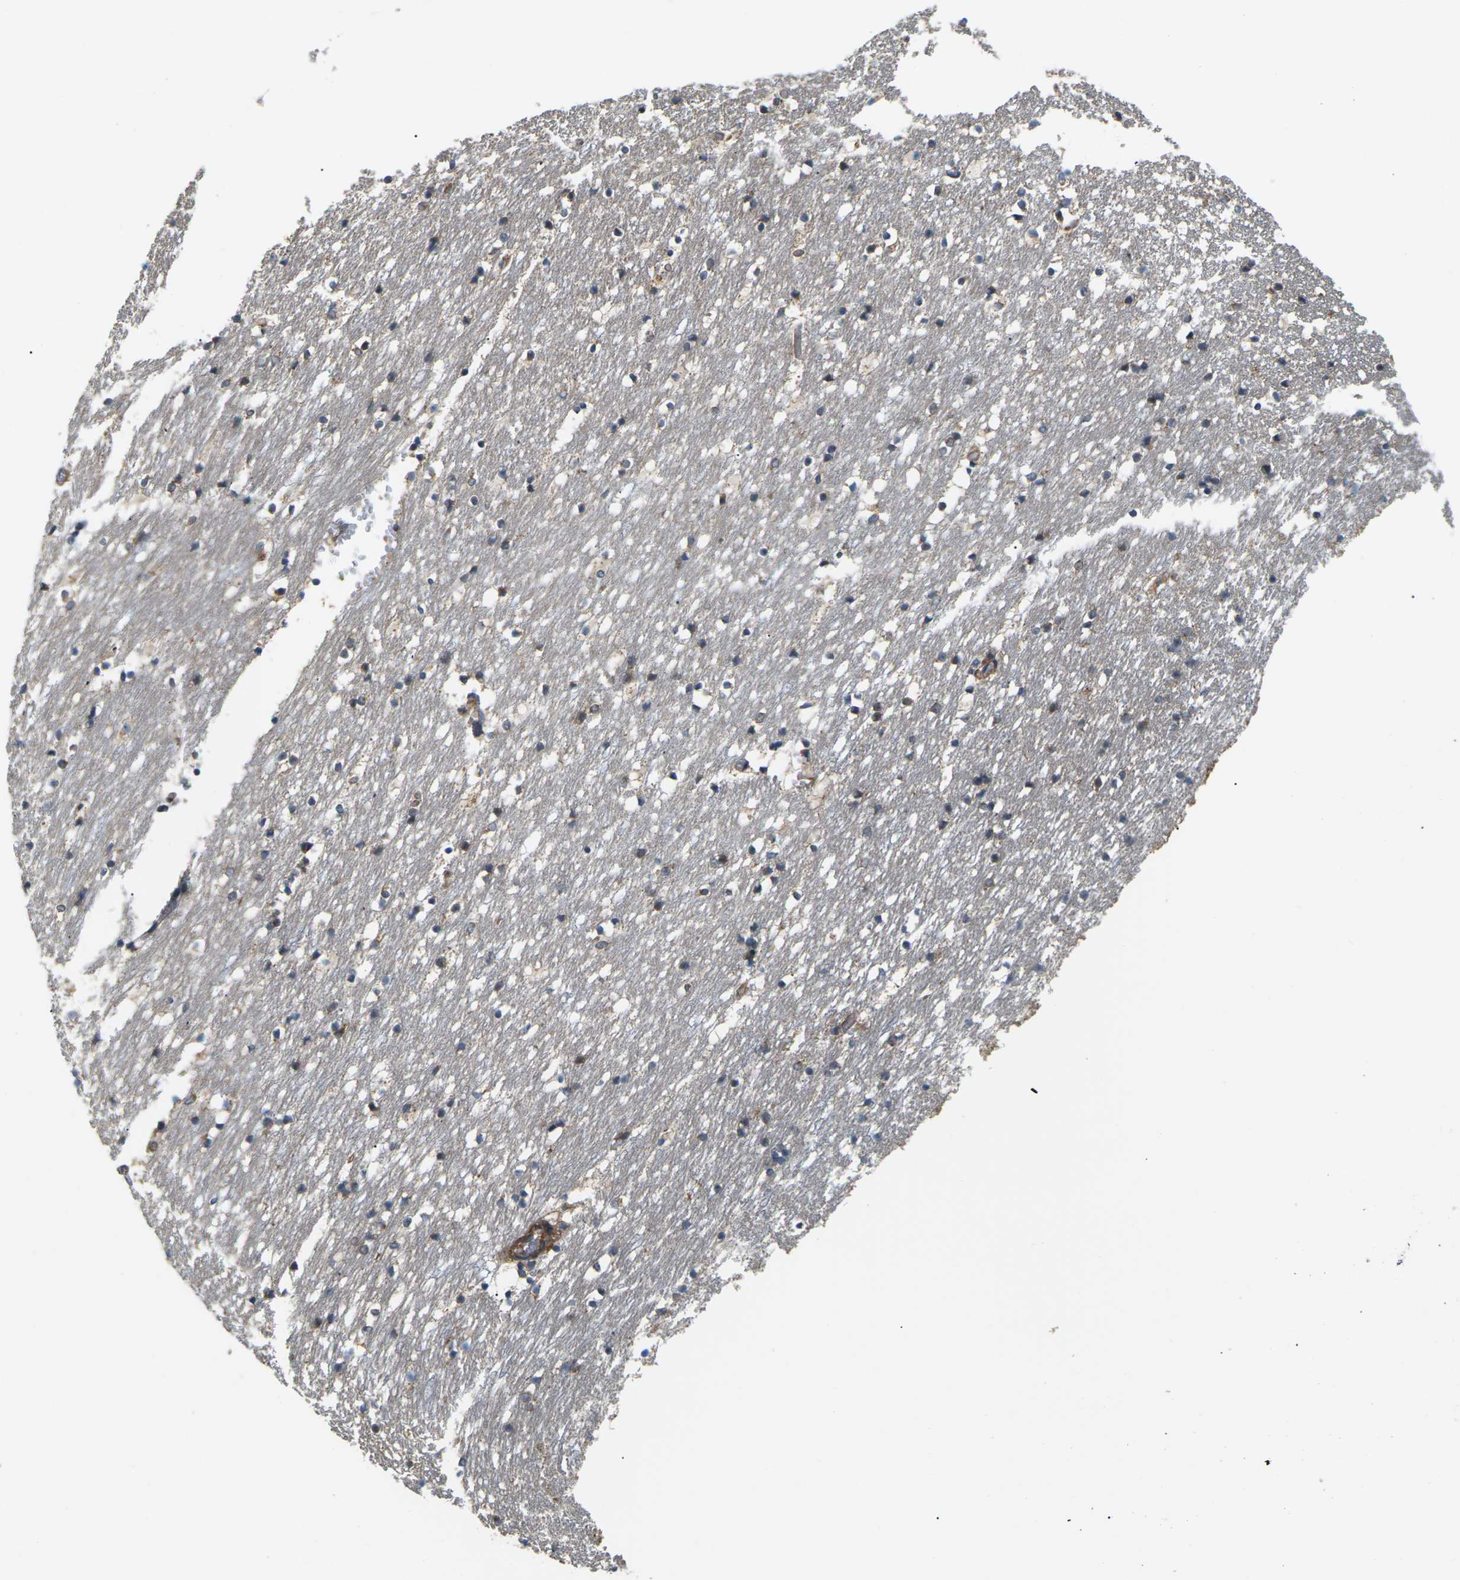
{"staining": {"intensity": "moderate", "quantity": "25%-75%", "location": "cytoplasmic/membranous"}, "tissue": "caudate", "cell_type": "Glial cells", "image_type": "normal", "snomed": [{"axis": "morphology", "description": "Normal tissue, NOS"}, {"axis": "topography", "description": "Lateral ventricle wall"}], "caption": "This is an image of immunohistochemistry staining of benign caudate, which shows moderate expression in the cytoplasmic/membranous of glial cells.", "gene": "NRAS", "patient": {"sex": "male", "age": 45}}